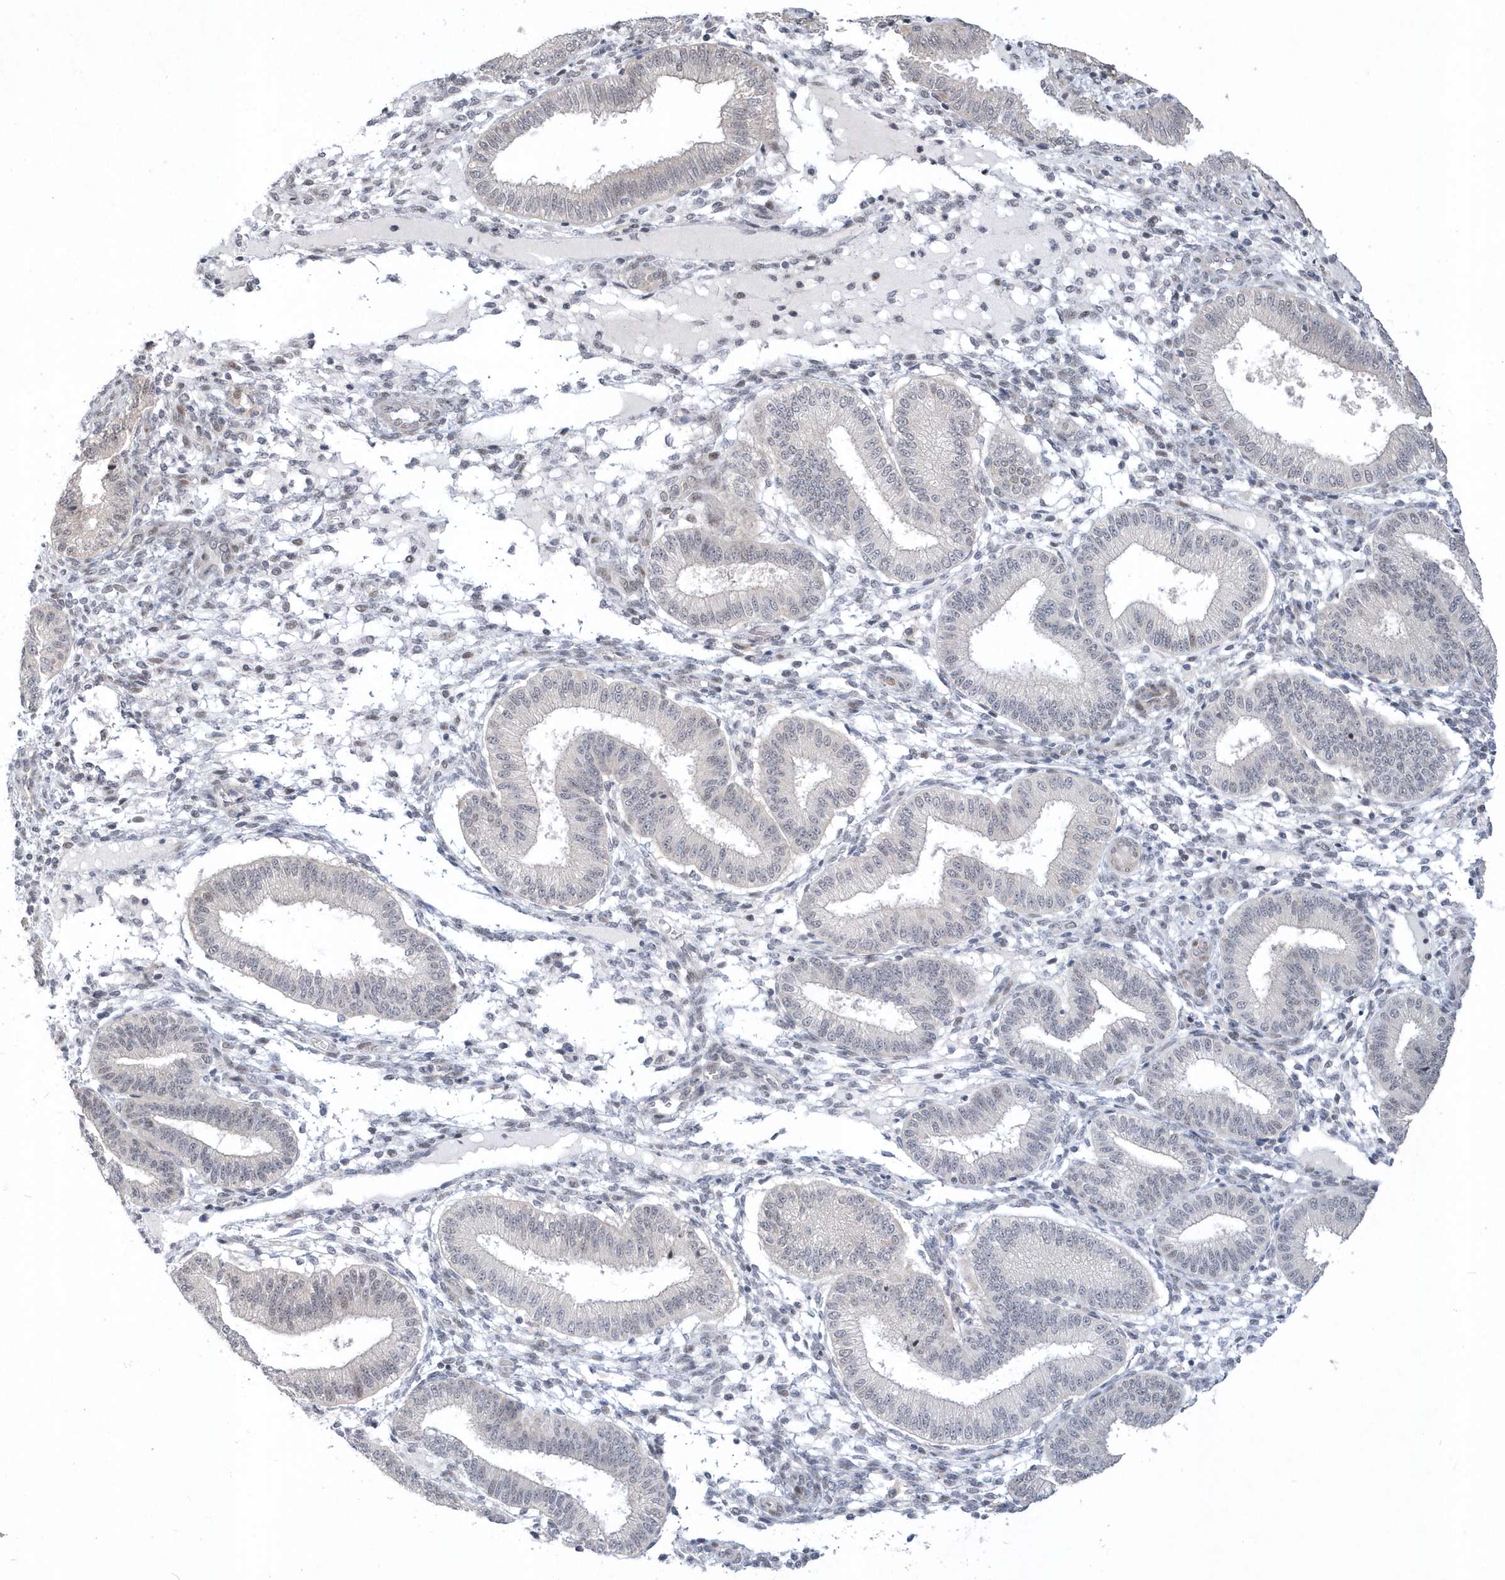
{"staining": {"intensity": "weak", "quantity": "<25%", "location": "nuclear"}, "tissue": "endometrium", "cell_type": "Cells in endometrial stroma", "image_type": "normal", "snomed": [{"axis": "morphology", "description": "Normal tissue, NOS"}, {"axis": "topography", "description": "Endometrium"}], "caption": "Immunohistochemistry histopathology image of unremarkable endometrium: human endometrium stained with DAB (3,3'-diaminobenzidine) demonstrates no significant protein expression in cells in endometrial stroma.", "gene": "TSPEAR", "patient": {"sex": "female", "age": 39}}